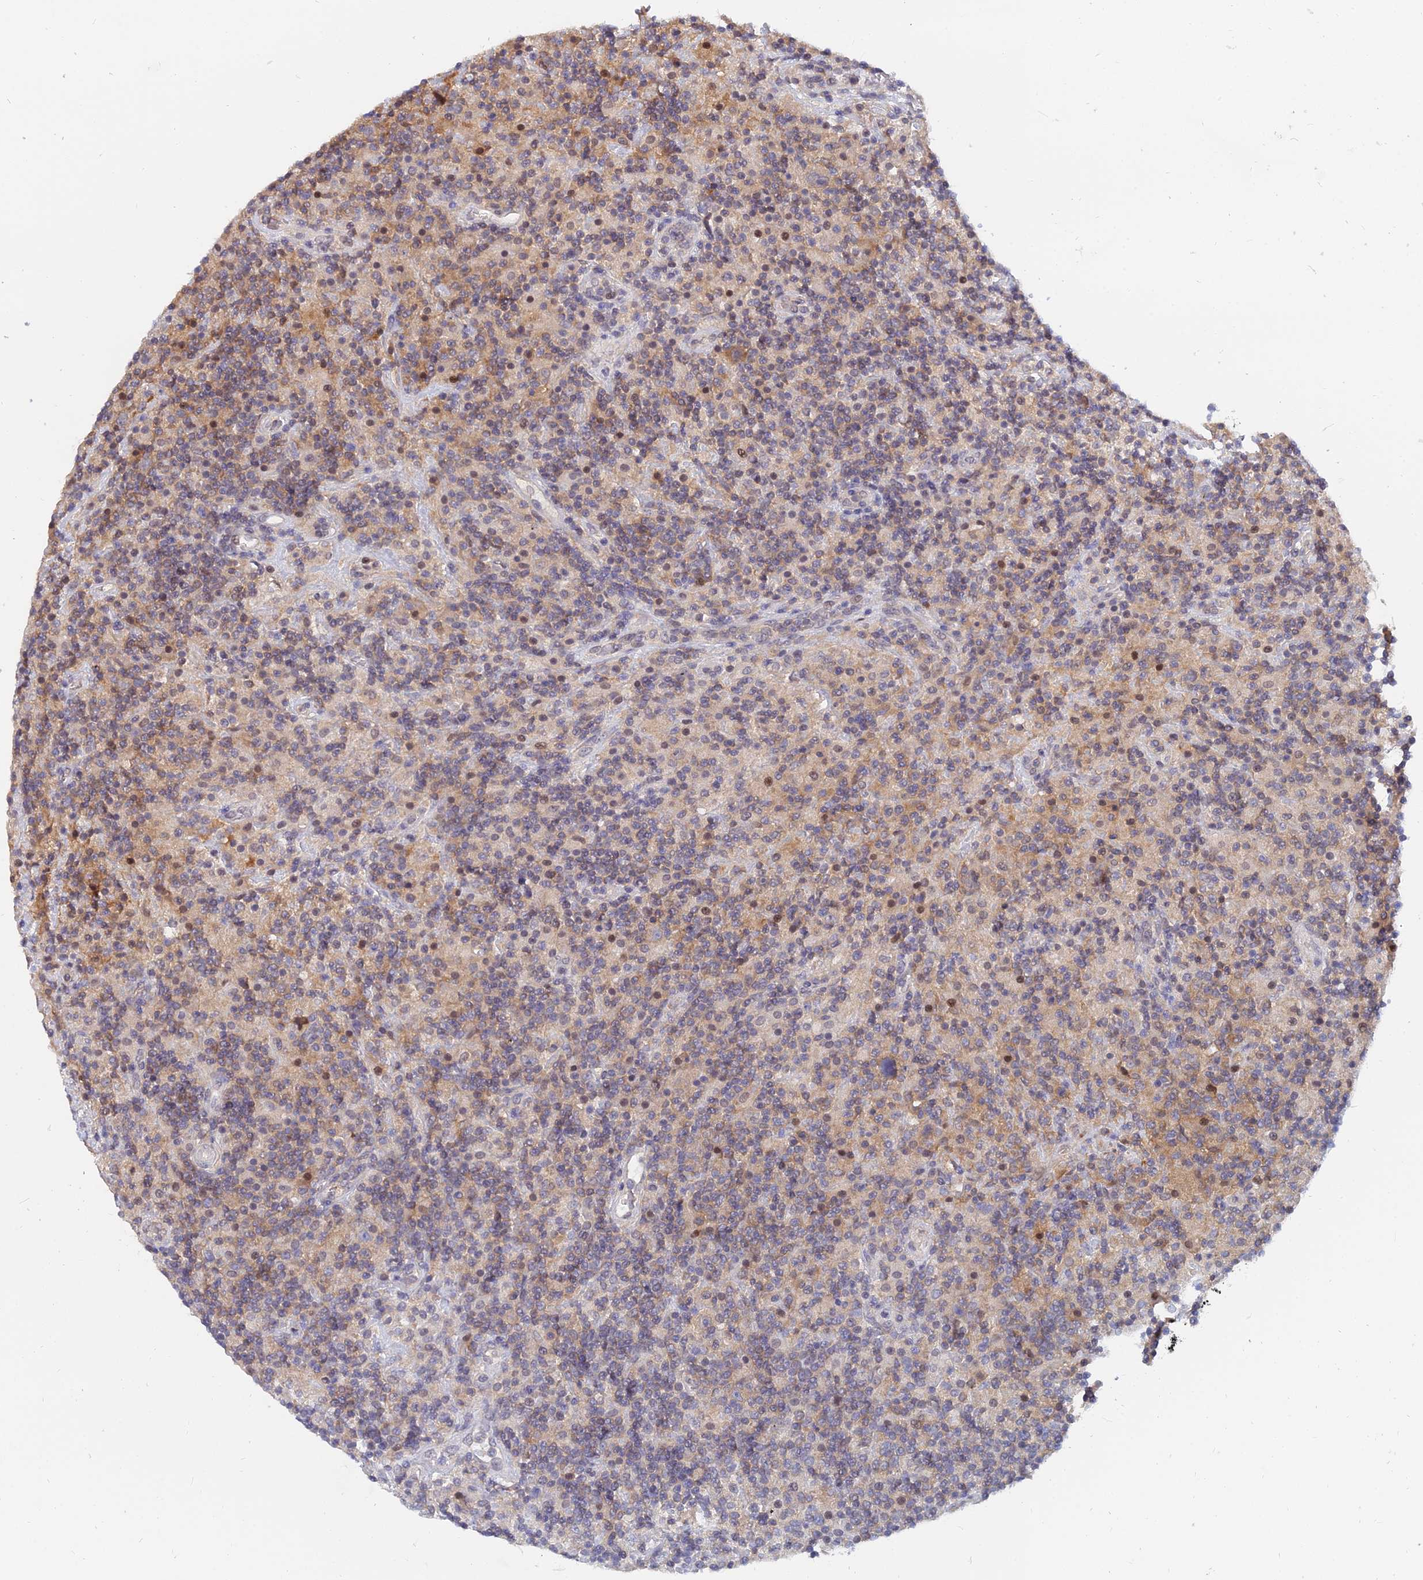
{"staining": {"intensity": "weak", "quantity": ">75%", "location": "cytoplasmic/membranous"}, "tissue": "lymphoma", "cell_type": "Tumor cells", "image_type": "cancer", "snomed": [{"axis": "morphology", "description": "Hodgkin's disease, NOS"}, {"axis": "topography", "description": "Lymph node"}], "caption": "This is an image of immunohistochemistry staining of Hodgkin's disease, which shows weak positivity in the cytoplasmic/membranous of tumor cells.", "gene": "B3GALT4", "patient": {"sex": "male", "age": 70}}